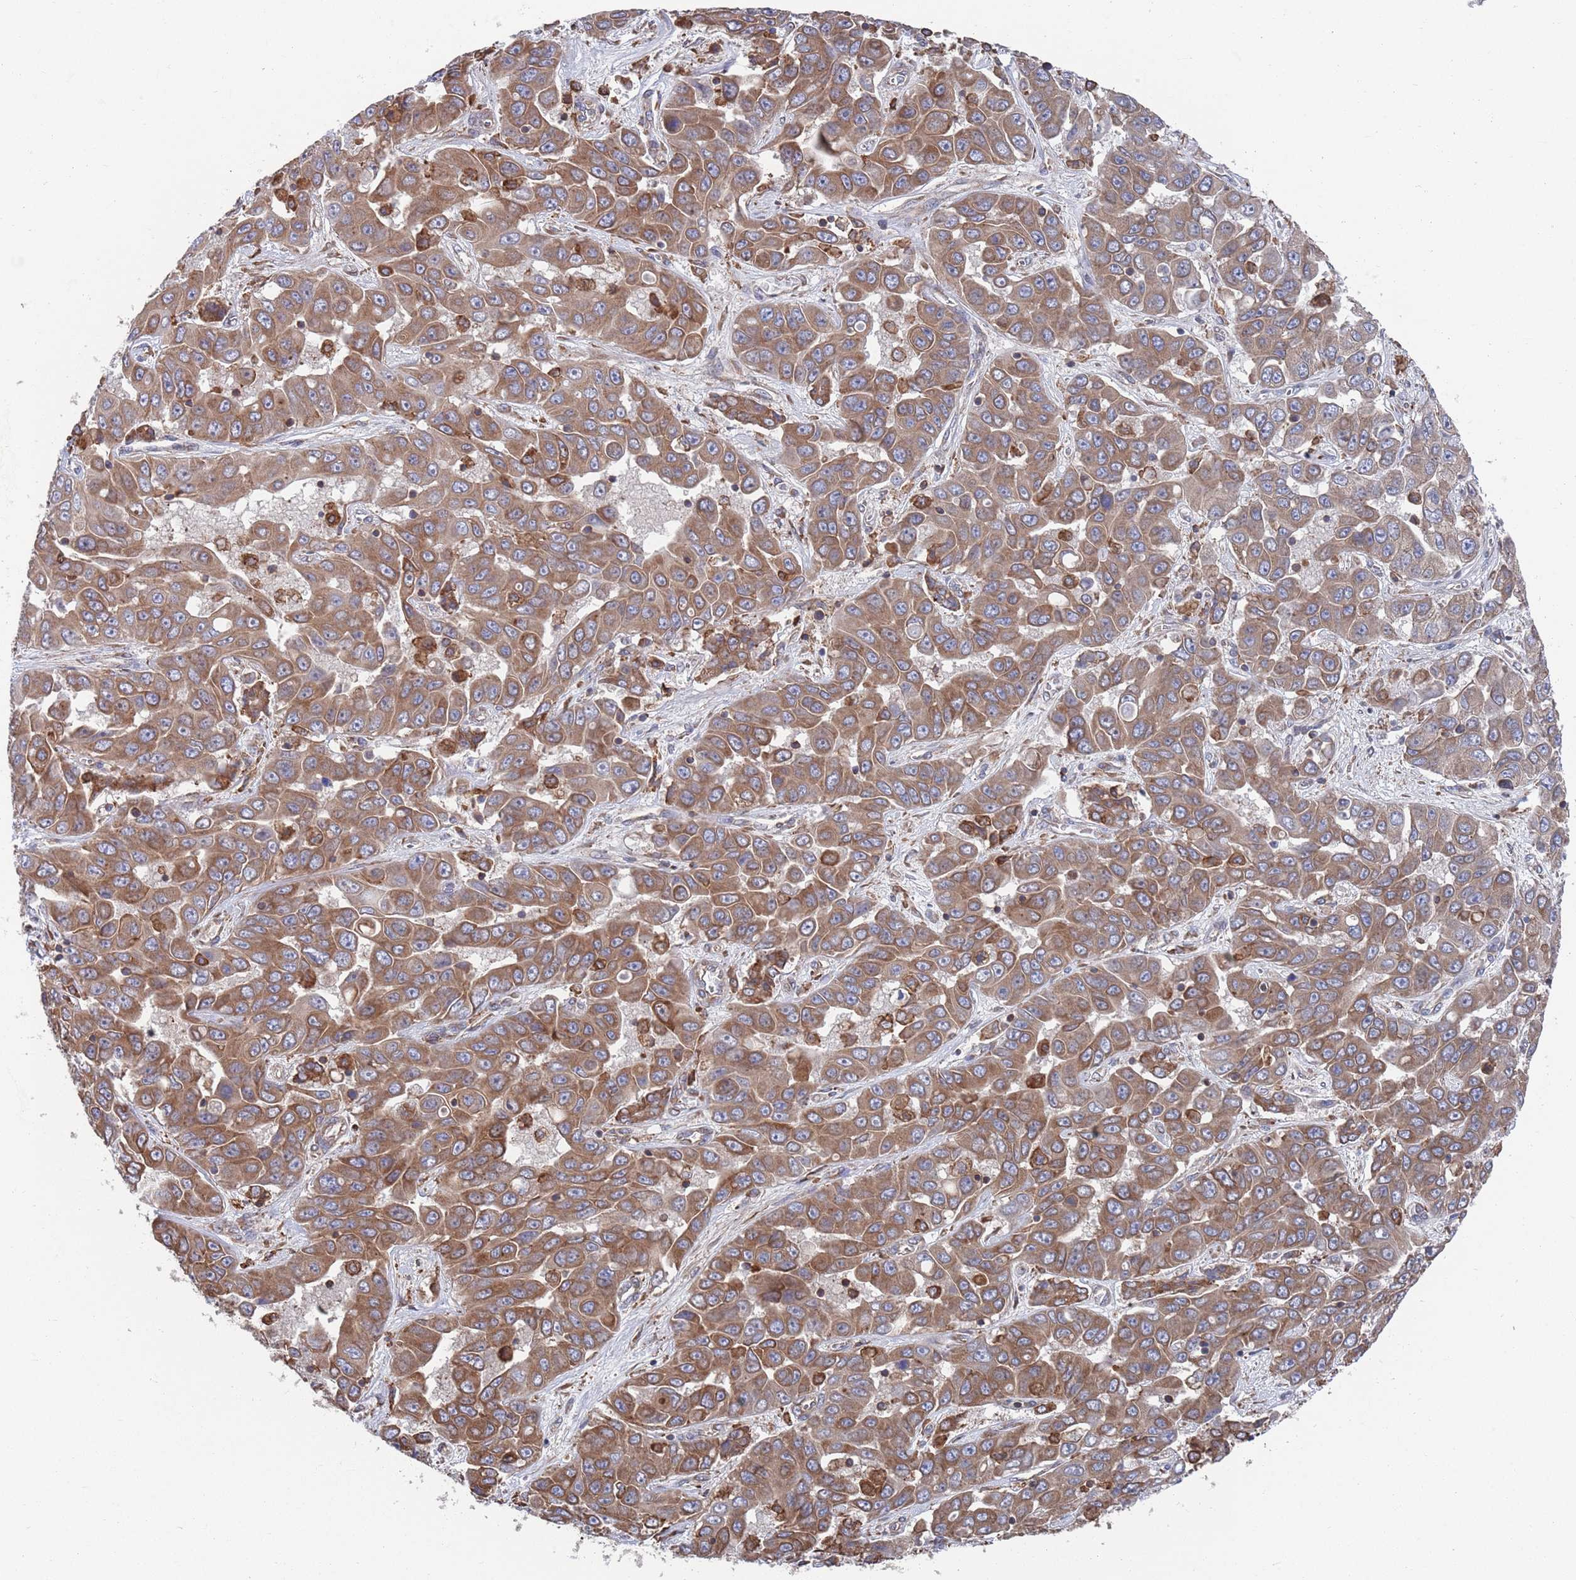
{"staining": {"intensity": "moderate", "quantity": ">75%", "location": "cytoplasmic/membranous"}, "tissue": "liver cancer", "cell_type": "Tumor cells", "image_type": "cancer", "snomed": [{"axis": "morphology", "description": "Cholangiocarcinoma"}, {"axis": "topography", "description": "Liver"}], "caption": "Liver cholangiocarcinoma tissue shows moderate cytoplasmic/membranous expression in about >75% of tumor cells", "gene": "GID8", "patient": {"sex": "female", "age": 52}}